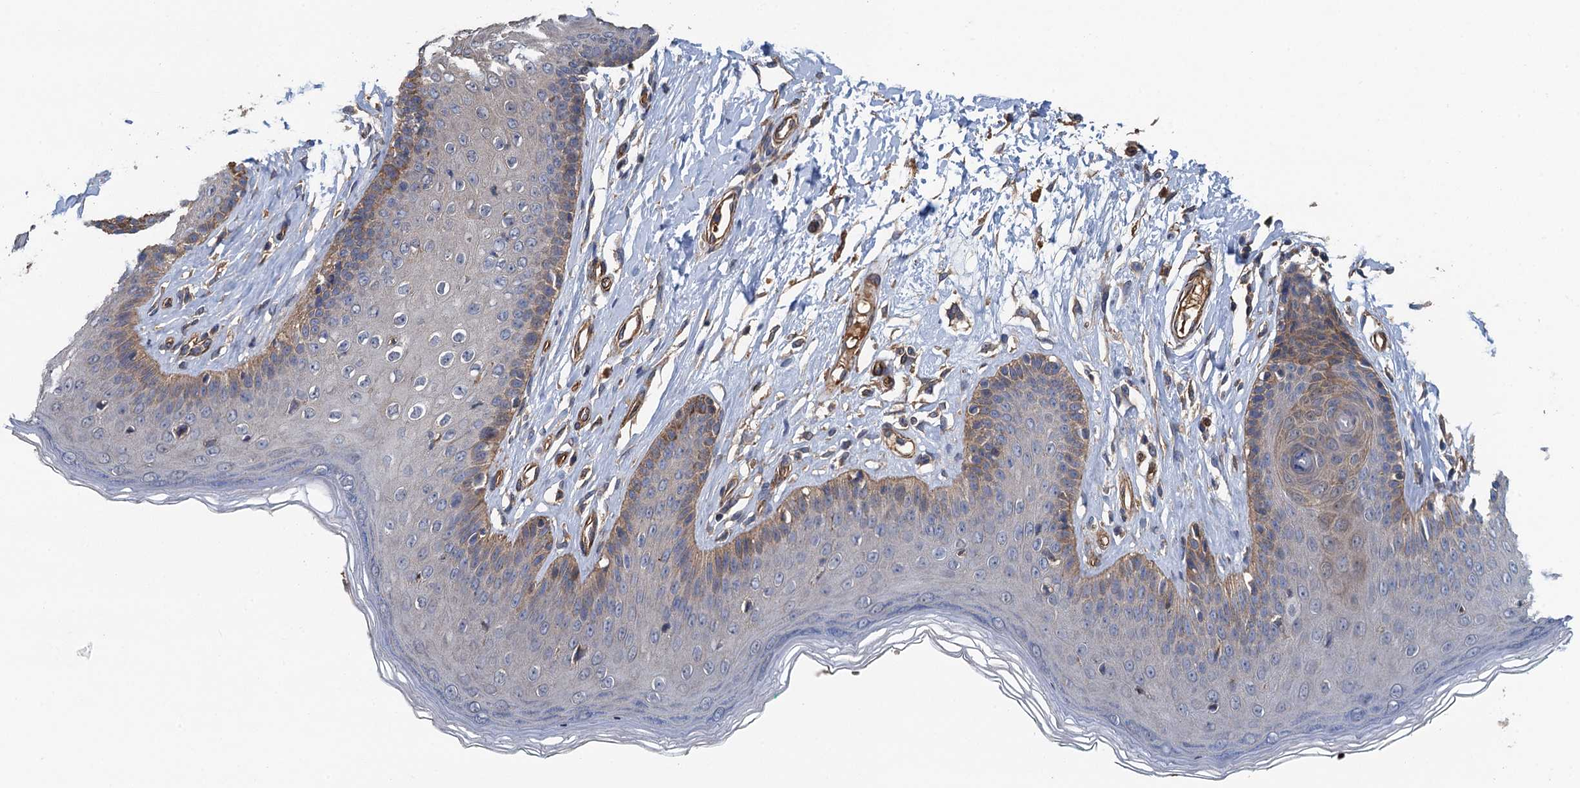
{"staining": {"intensity": "moderate", "quantity": "25%-75%", "location": "cytoplasmic/membranous"}, "tissue": "skin", "cell_type": "Epidermal cells", "image_type": "normal", "snomed": [{"axis": "morphology", "description": "Normal tissue, NOS"}, {"axis": "morphology", "description": "Squamous cell carcinoma, NOS"}, {"axis": "topography", "description": "Vulva"}], "caption": "Brown immunohistochemical staining in benign human skin exhibits moderate cytoplasmic/membranous positivity in about 25%-75% of epidermal cells.", "gene": "RSAD2", "patient": {"sex": "female", "age": 85}}